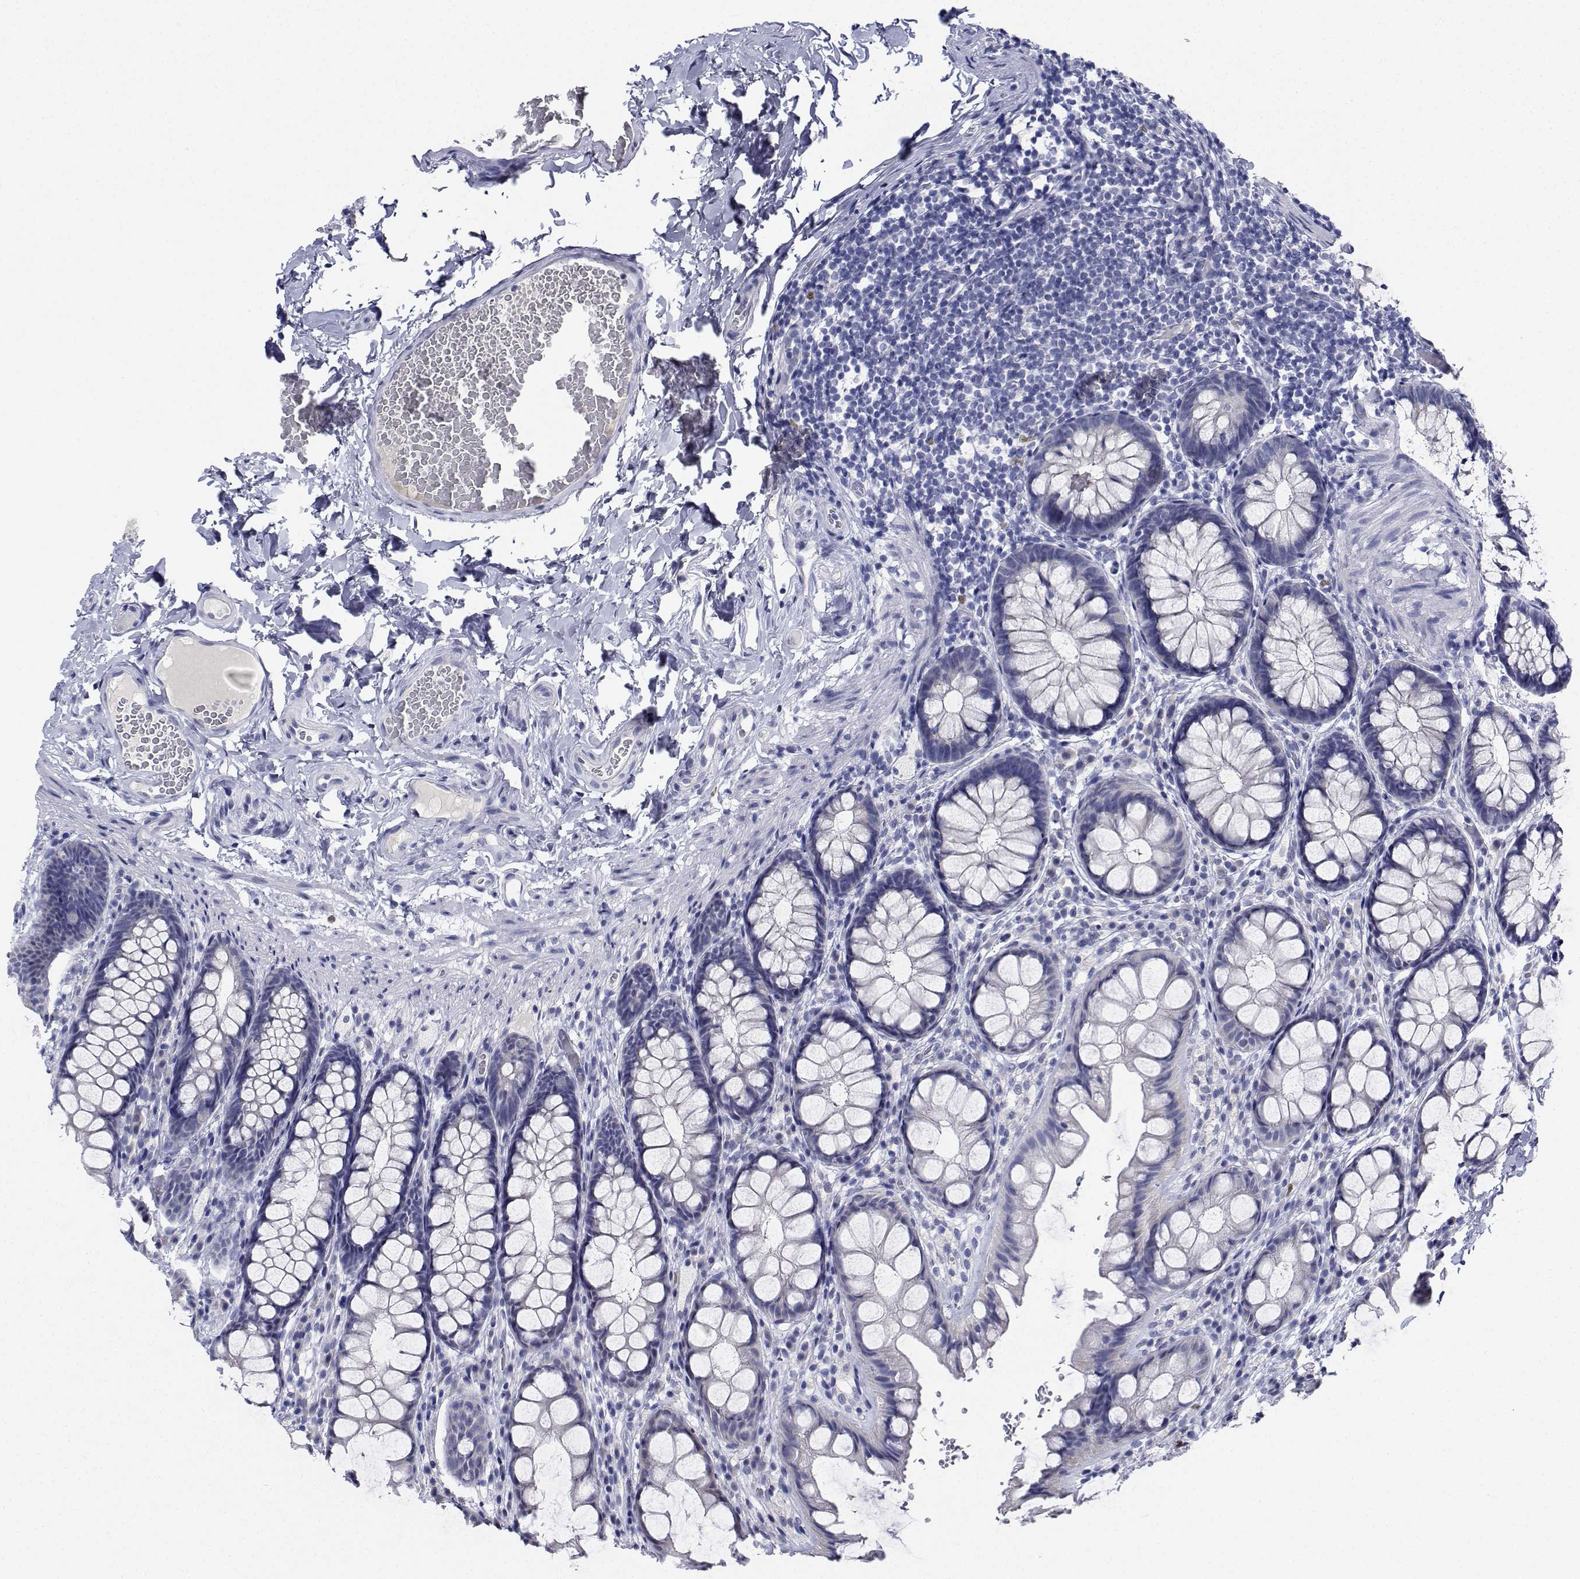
{"staining": {"intensity": "negative", "quantity": "none", "location": "none"}, "tissue": "colon", "cell_type": "Endothelial cells", "image_type": "normal", "snomed": [{"axis": "morphology", "description": "Normal tissue, NOS"}, {"axis": "topography", "description": "Colon"}], "caption": "Colon stained for a protein using IHC exhibits no positivity endothelial cells.", "gene": "PLXNA4", "patient": {"sex": "male", "age": 47}}